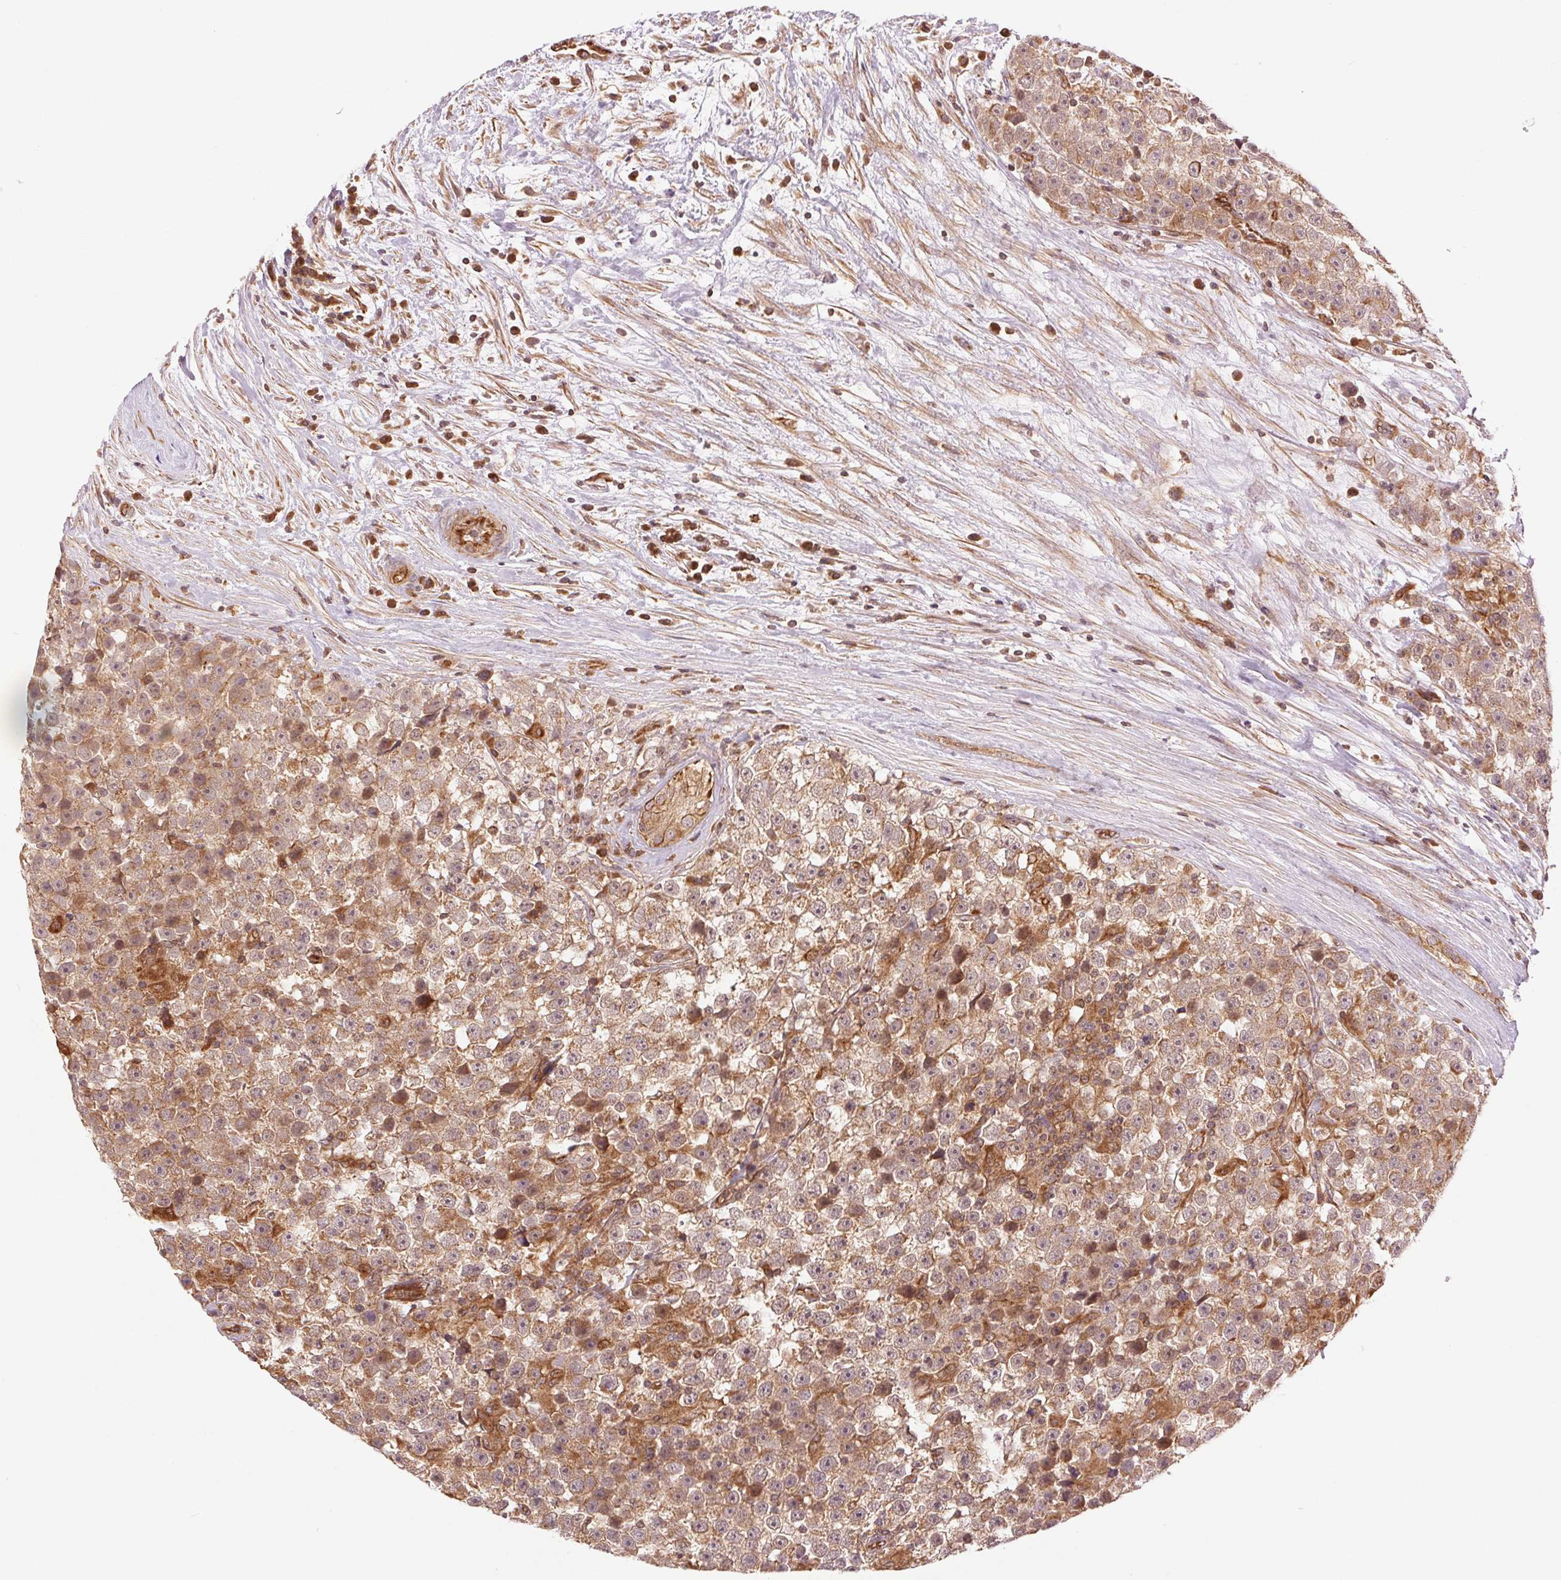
{"staining": {"intensity": "moderate", "quantity": ">75%", "location": "cytoplasmic/membranous"}, "tissue": "testis cancer", "cell_type": "Tumor cells", "image_type": "cancer", "snomed": [{"axis": "morphology", "description": "Seminoma, NOS"}, {"axis": "topography", "description": "Testis"}], "caption": "Moderate cytoplasmic/membranous protein staining is seen in approximately >75% of tumor cells in testis seminoma.", "gene": "STARD7", "patient": {"sex": "male", "age": 31}}